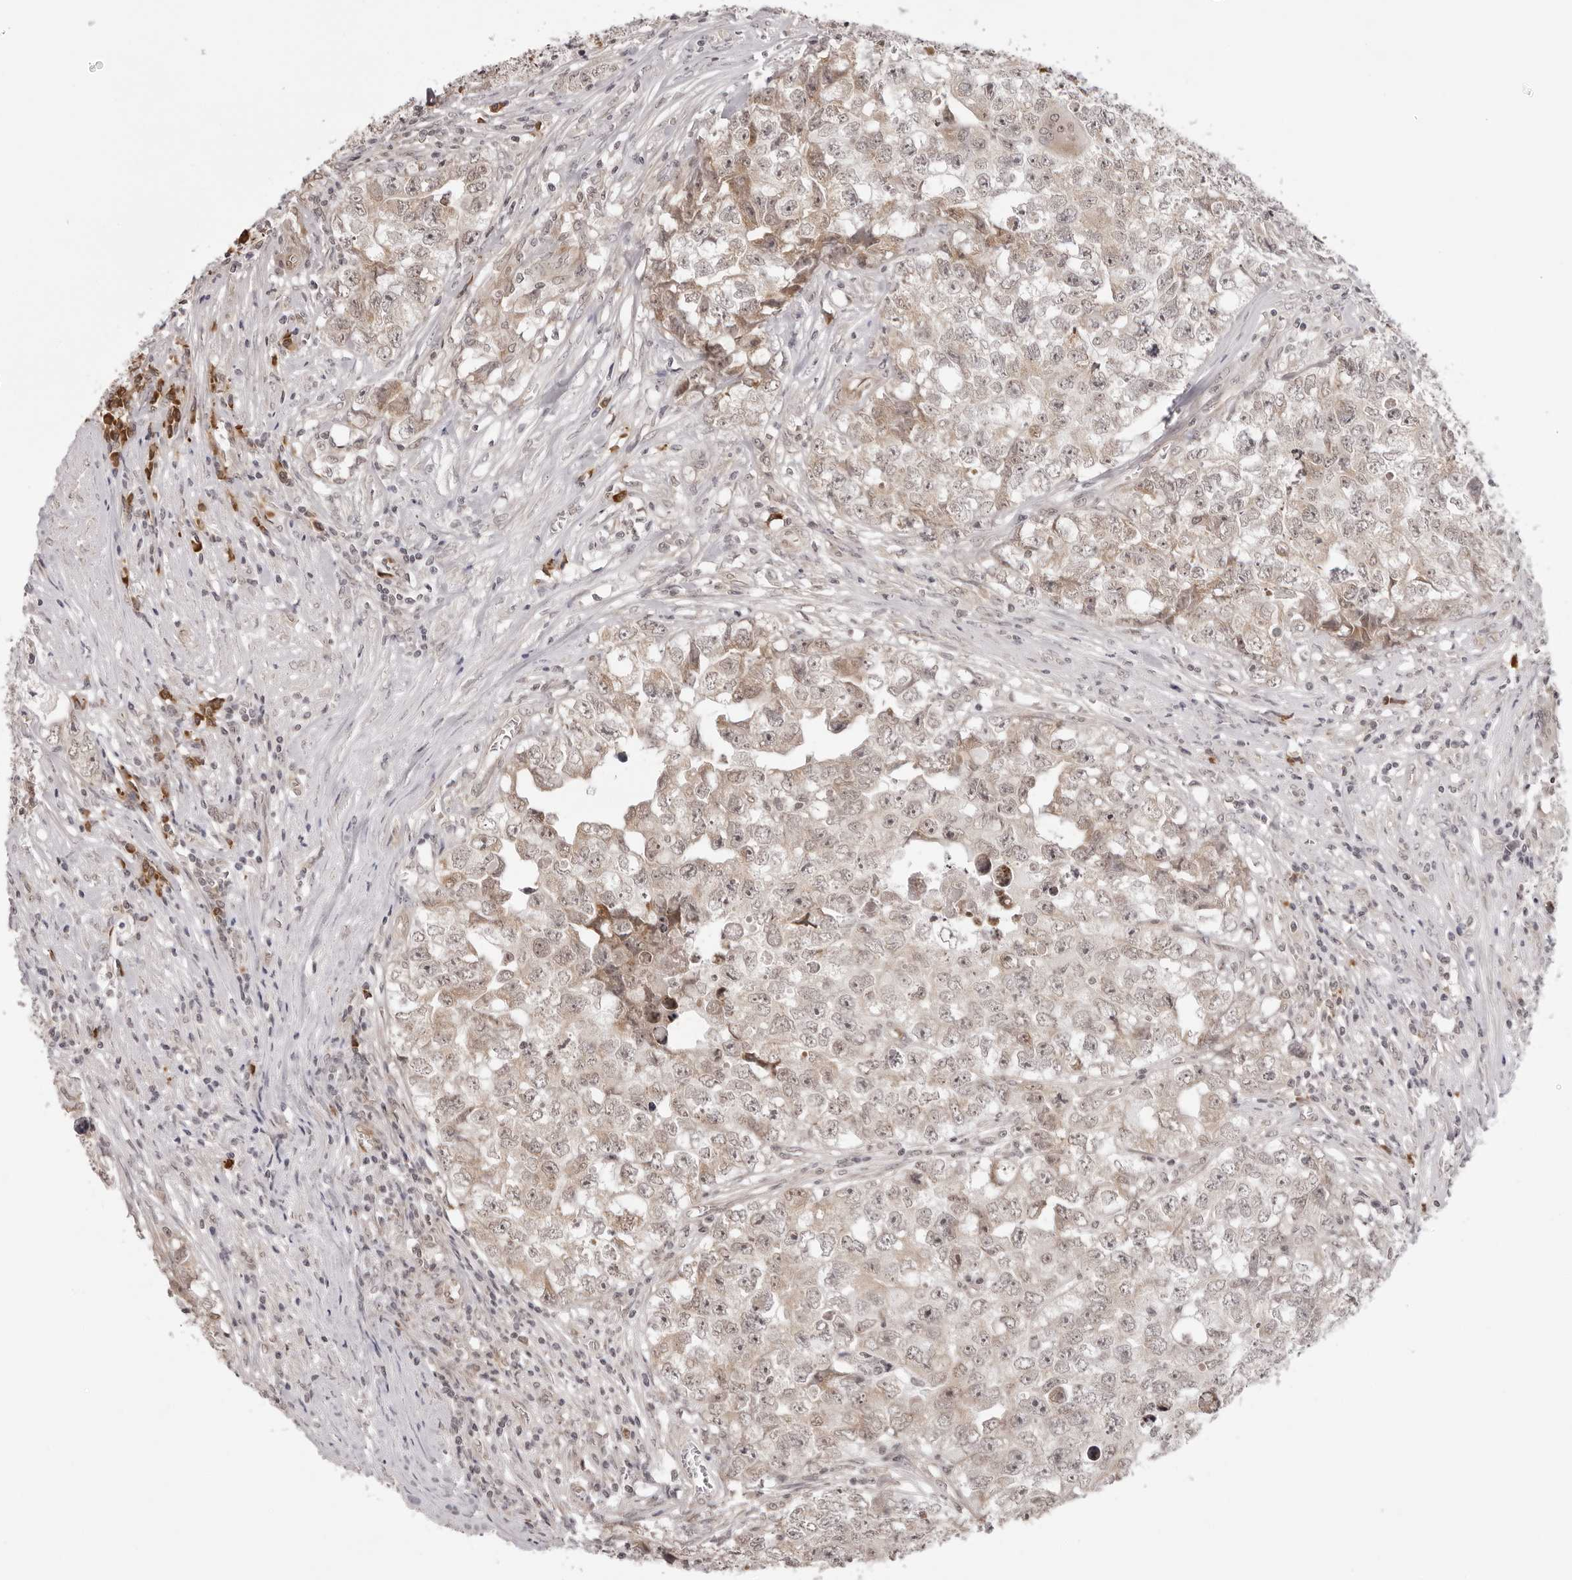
{"staining": {"intensity": "weak", "quantity": "<25%", "location": "cytoplasmic/membranous"}, "tissue": "testis cancer", "cell_type": "Tumor cells", "image_type": "cancer", "snomed": [{"axis": "morphology", "description": "Seminoma, NOS"}, {"axis": "morphology", "description": "Carcinoma, Embryonal, NOS"}, {"axis": "topography", "description": "Testis"}], "caption": "Tumor cells are negative for brown protein staining in testis cancer (seminoma).", "gene": "ZC3H11A", "patient": {"sex": "male", "age": 43}}